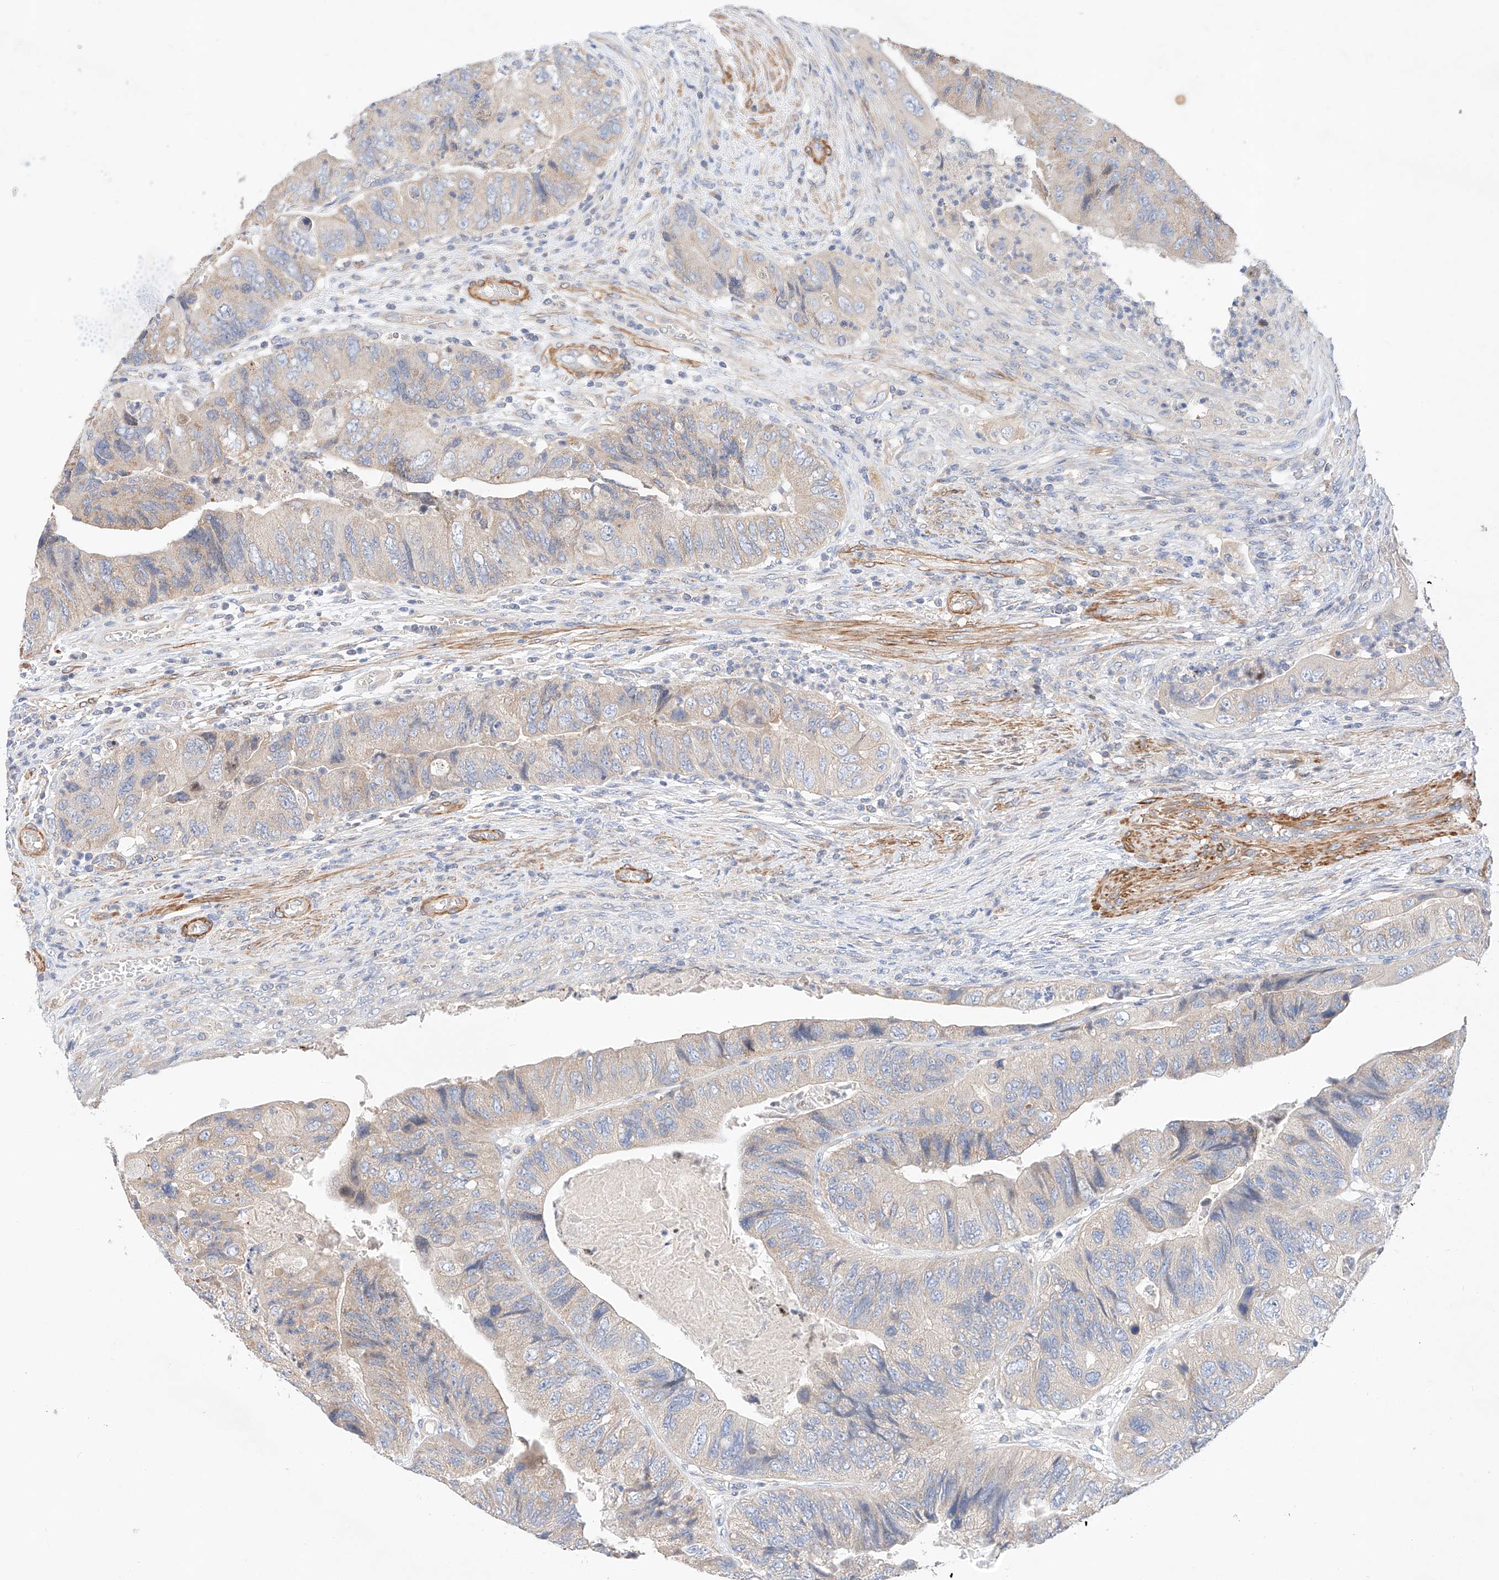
{"staining": {"intensity": "weak", "quantity": "<25%", "location": "cytoplasmic/membranous"}, "tissue": "colorectal cancer", "cell_type": "Tumor cells", "image_type": "cancer", "snomed": [{"axis": "morphology", "description": "Adenocarcinoma, NOS"}, {"axis": "topography", "description": "Rectum"}], "caption": "Colorectal adenocarcinoma stained for a protein using immunohistochemistry shows no positivity tumor cells.", "gene": "C6orf118", "patient": {"sex": "male", "age": 63}}